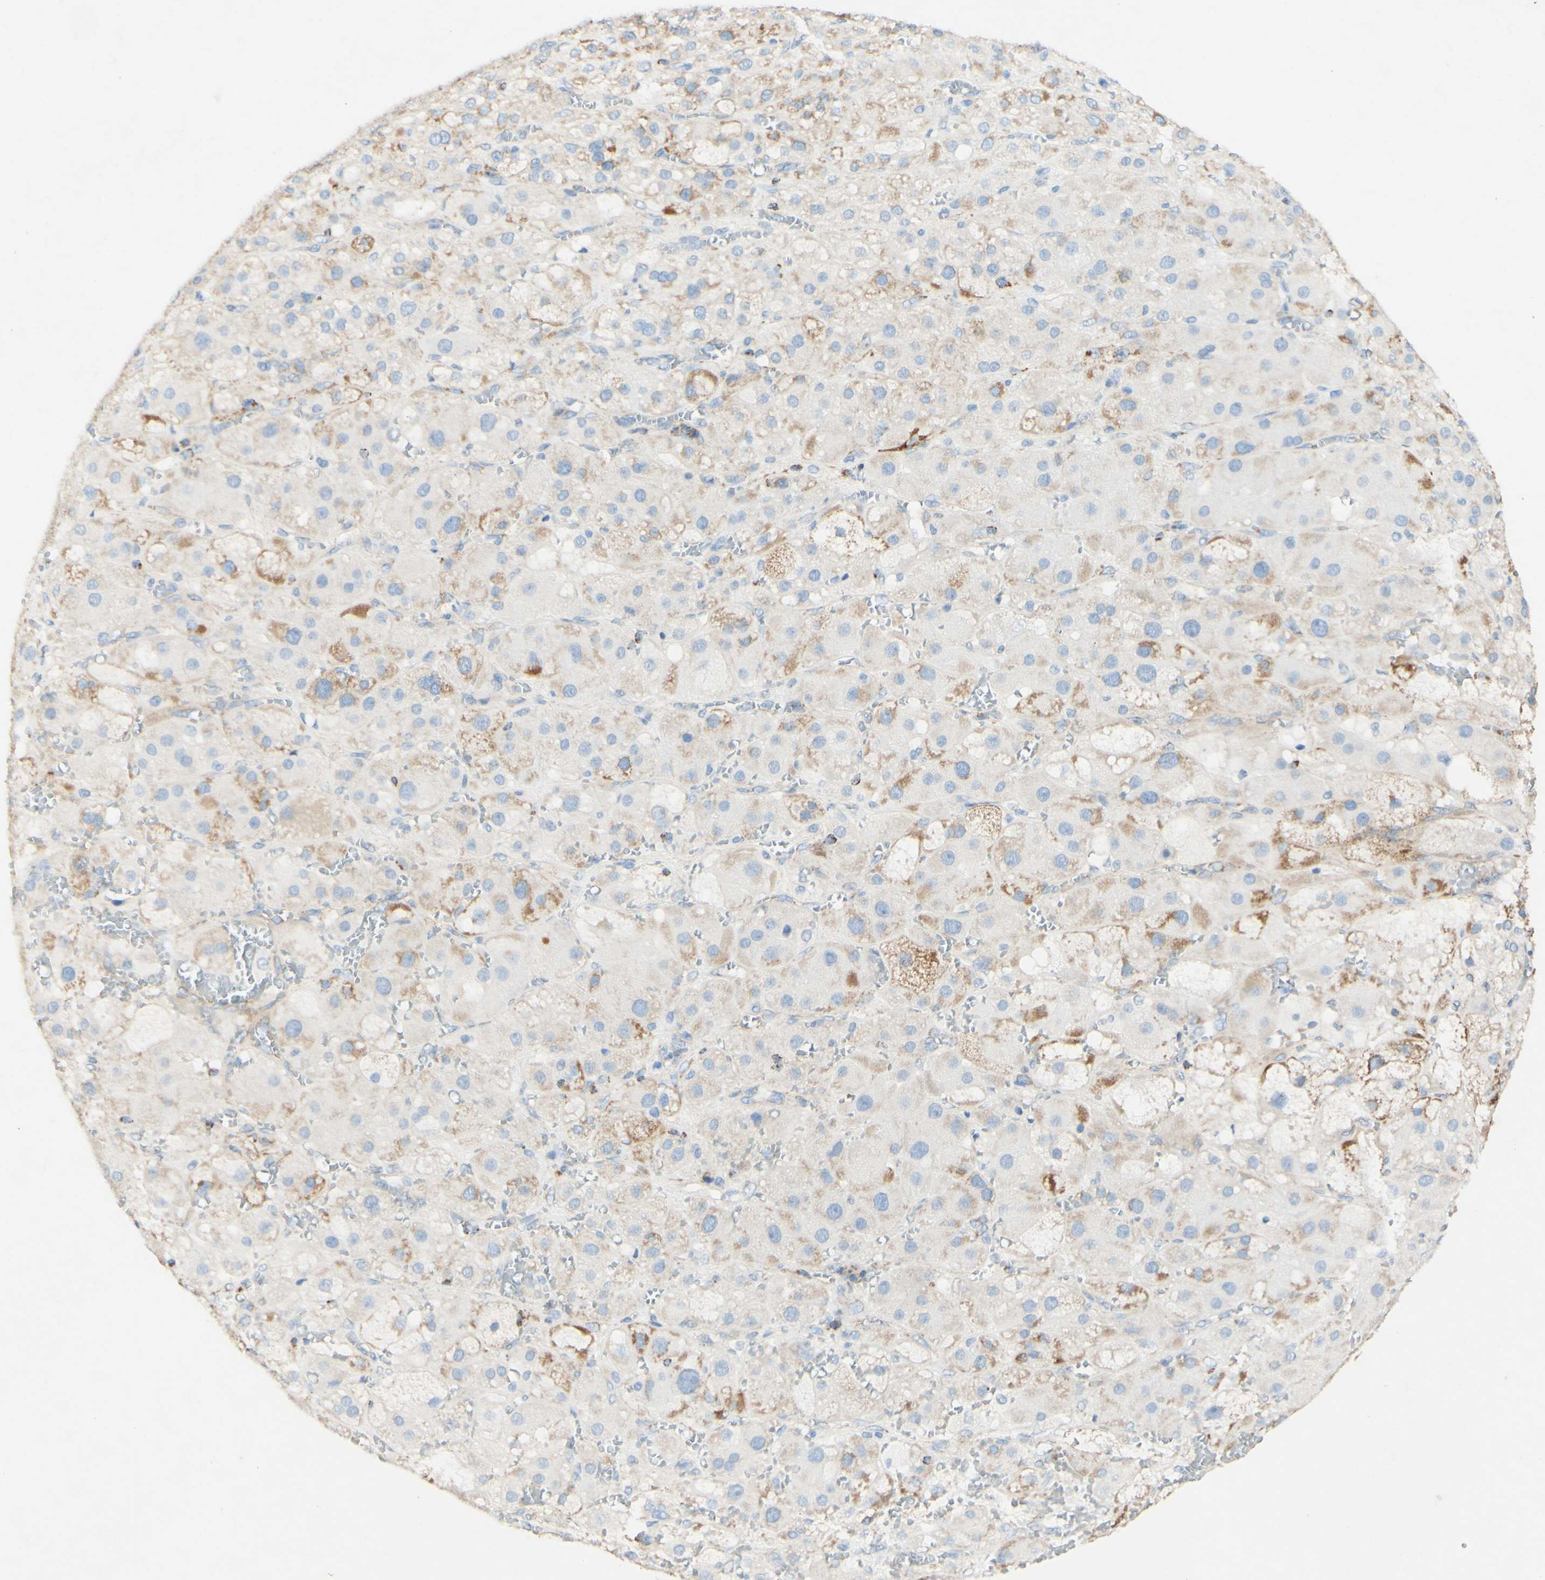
{"staining": {"intensity": "moderate", "quantity": "25%-75%", "location": "cytoplasmic/membranous"}, "tissue": "adrenal gland", "cell_type": "Glandular cells", "image_type": "normal", "snomed": [{"axis": "morphology", "description": "Normal tissue, NOS"}, {"axis": "topography", "description": "Adrenal gland"}], "caption": "The micrograph reveals staining of unremarkable adrenal gland, revealing moderate cytoplasmic/membranous protein positivity (brown color) within glandular cells. Using DAB (brown) and hematoxylin (blue) stains, captured at high magnification using brightfield microscopy.", "gene": "OXCT1", "patient": {"sex": "female", "age": 47}}